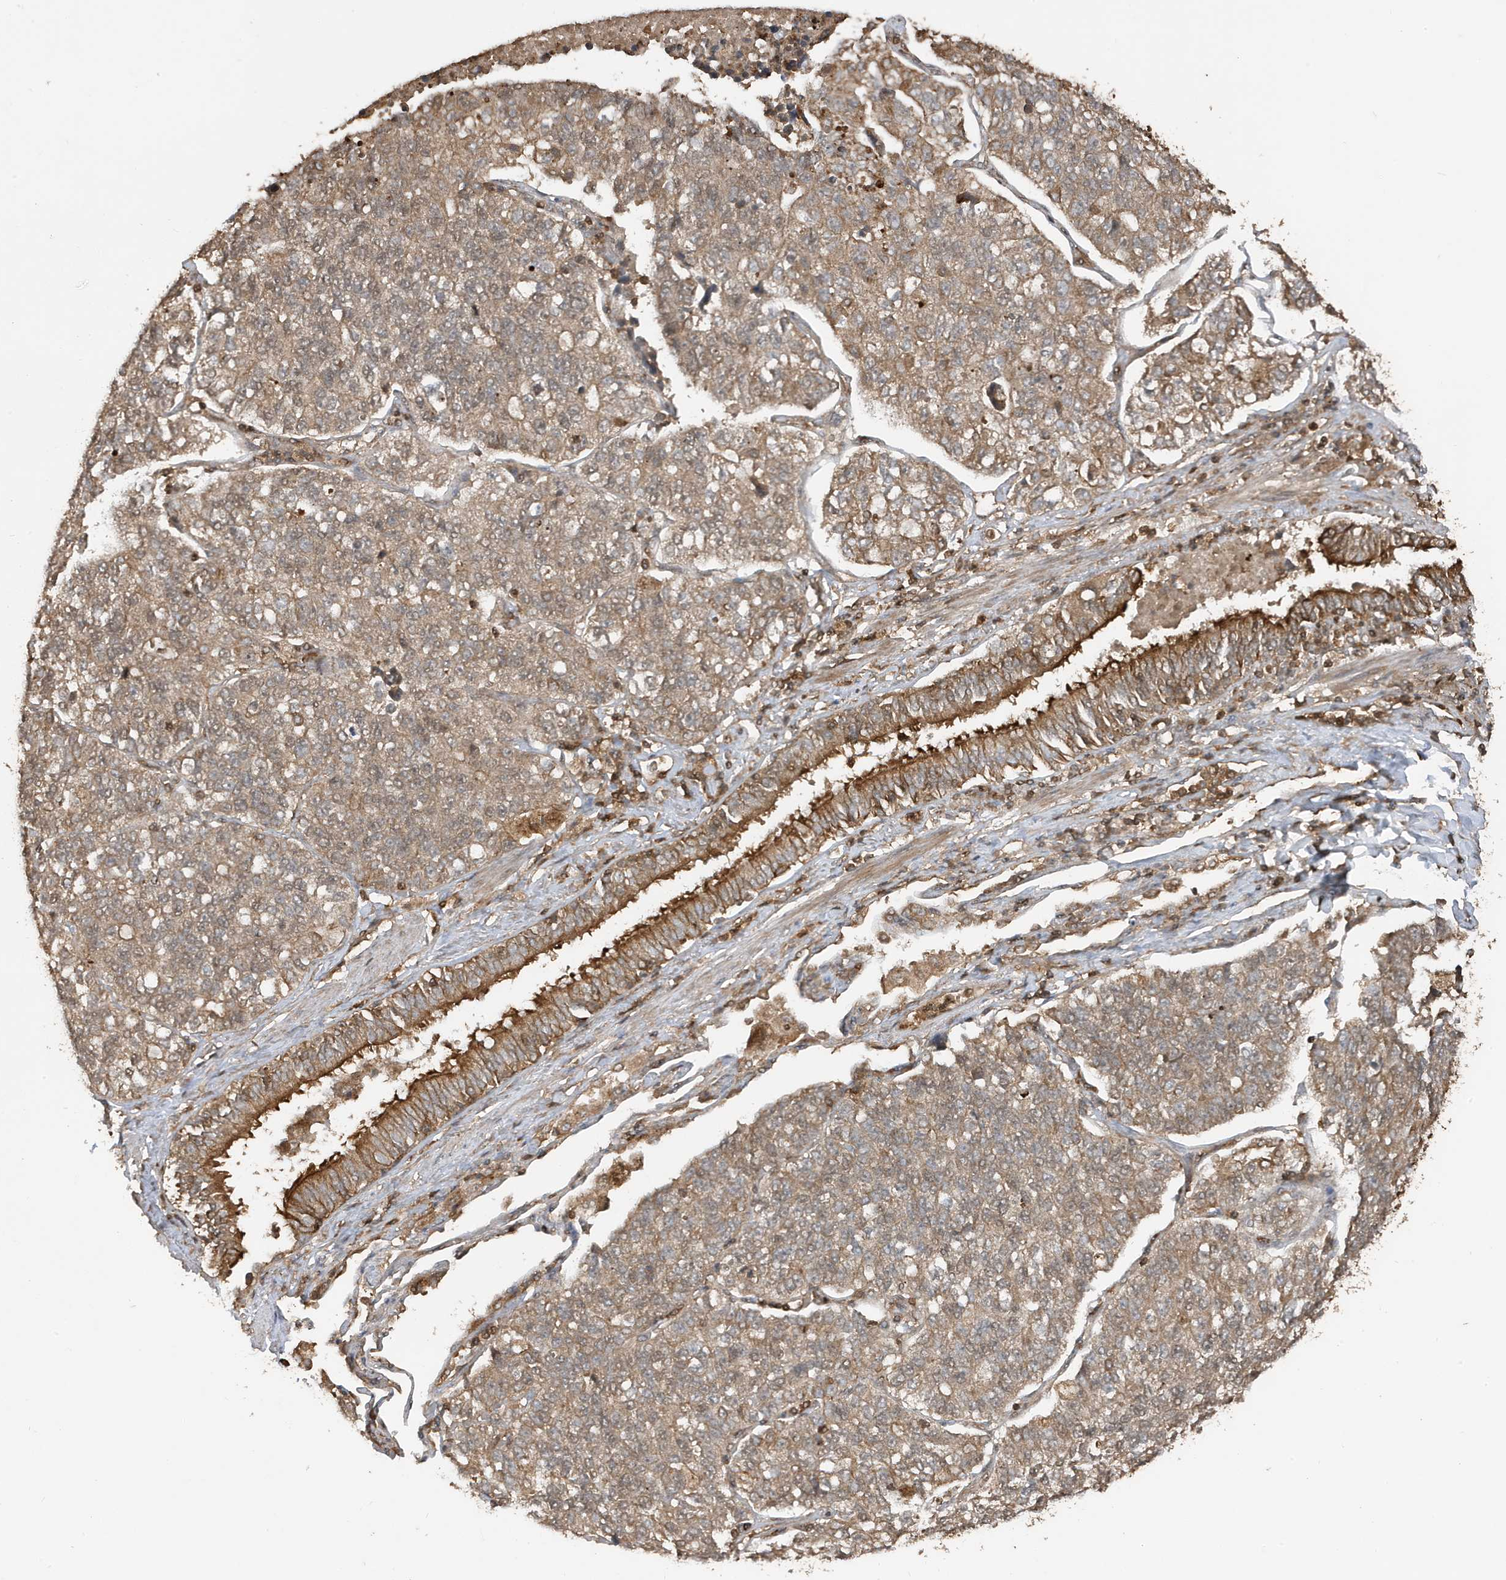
{"staining": {"intensity": "weak", "quantity": ">75%", "location": "cytoplasmic/membranous"}, "tissue": "lung cancer", "cell_type": "Tumor cells", "image_type": "cancer", "snomed": [{"axis": "morphology", "description": "Adenocarcinoma, NOS"}, {"axis": "topography", "description": "Lung"}], "caption": "High-power microscopy captured an immunohistochemistry histopathology image of adenocarcinoma (lung), revealing weak cytoplasmic/membranous positivity in about >75% of tumor cells.", "gene": "ASAP1", "patient": {"sex": "male", "age": 49}}